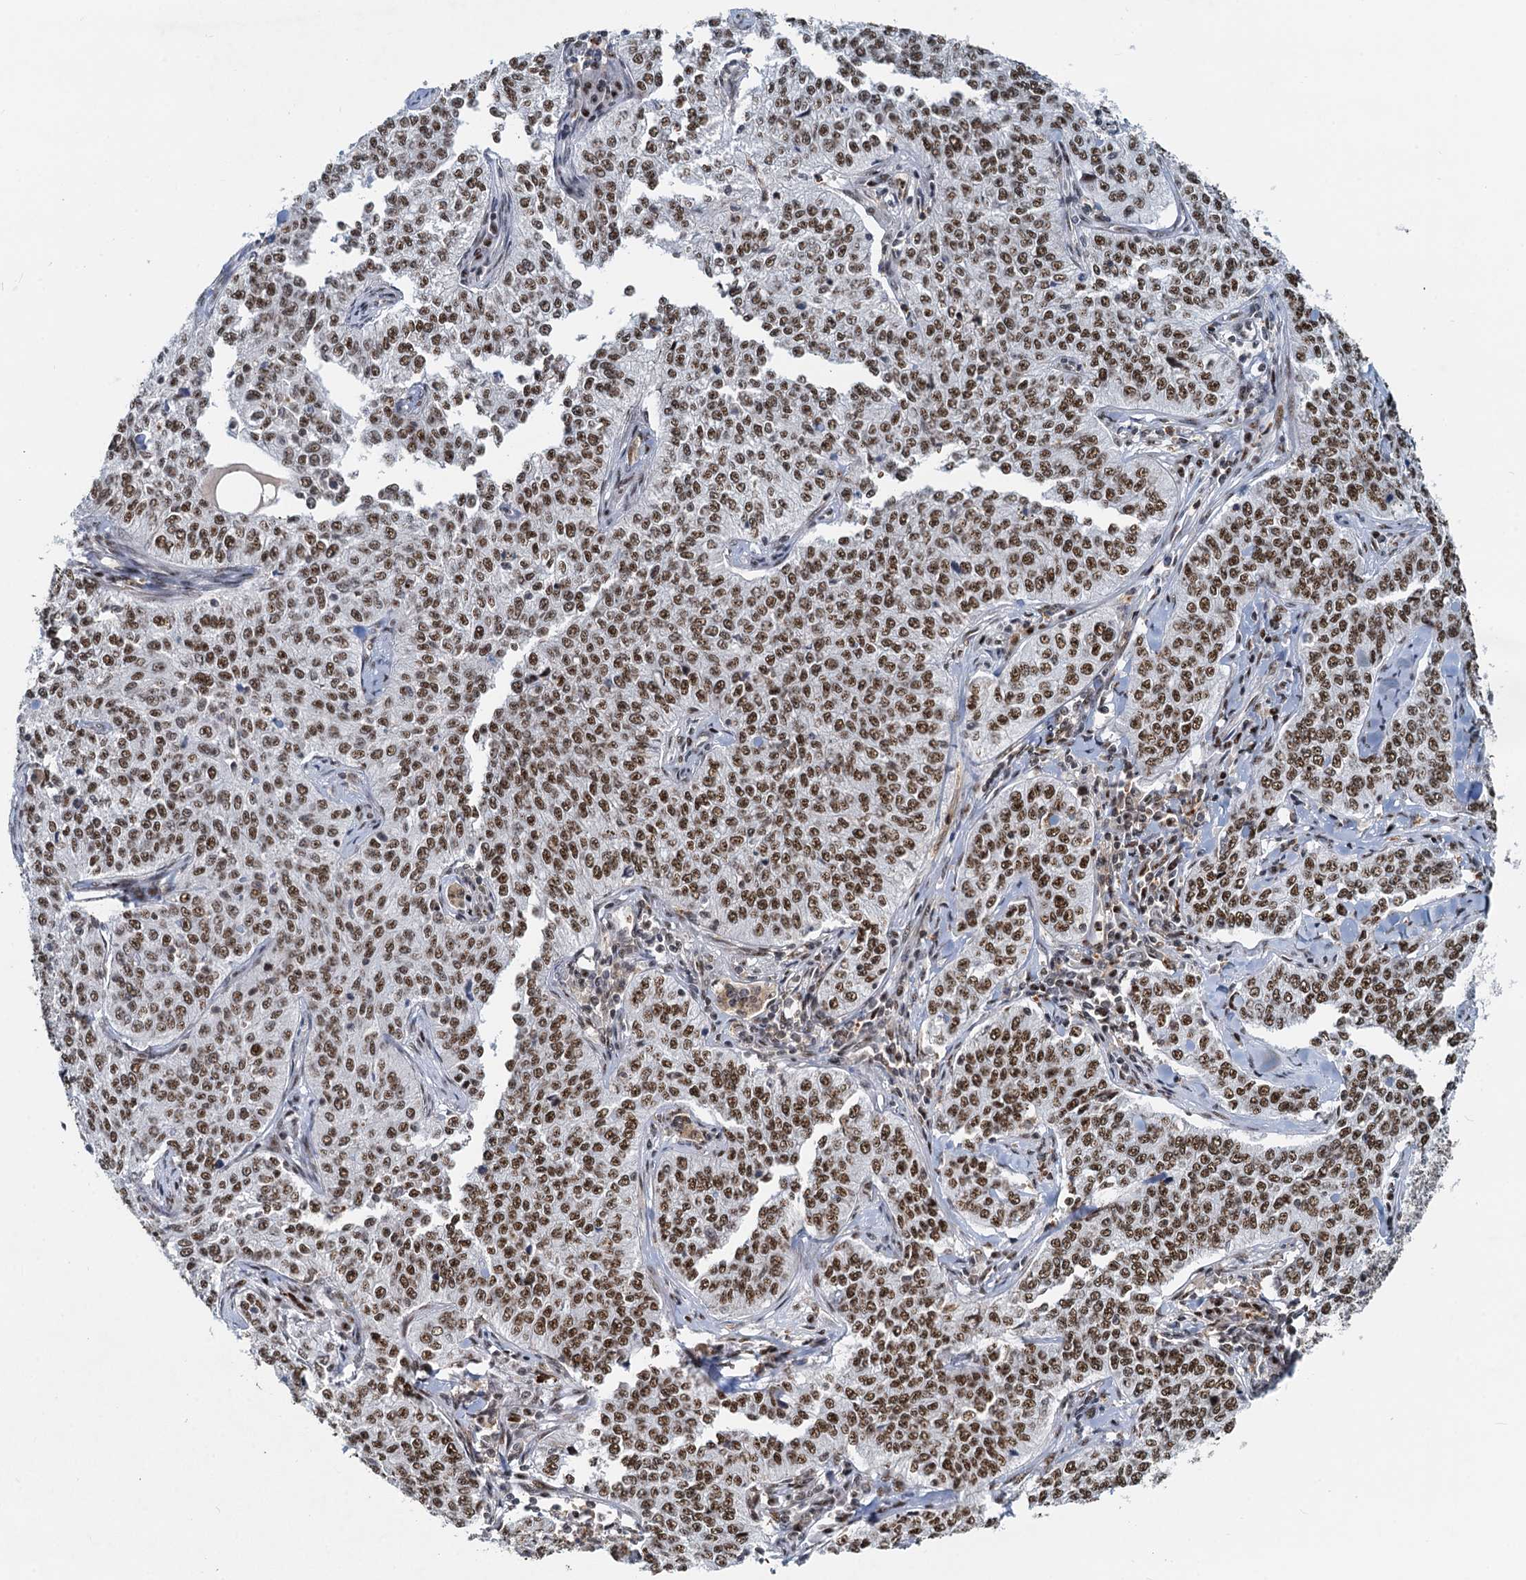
{"staining": {"intensity": "strong", "quantity": ">75%", "location": "nuclear"}, "tissue": "cervical cancer", "cell_type": "Tumor cells", "image_type": "cancer", "snomed": [{"axis": "morphology", "description": "Squamous cell carcinoma, NOS"}, {"axis": "topography", "description": "Cervix"}], "caption": "A brown stain labels strong nuclear expression of a protein in human squamous cell carcinoma (cervical) tumor cells. (DAB IHC, brown staining for protein, blue staining for nuclei).", "gene": "RBM26", "patient": {"sex": "female", "age": 35}}